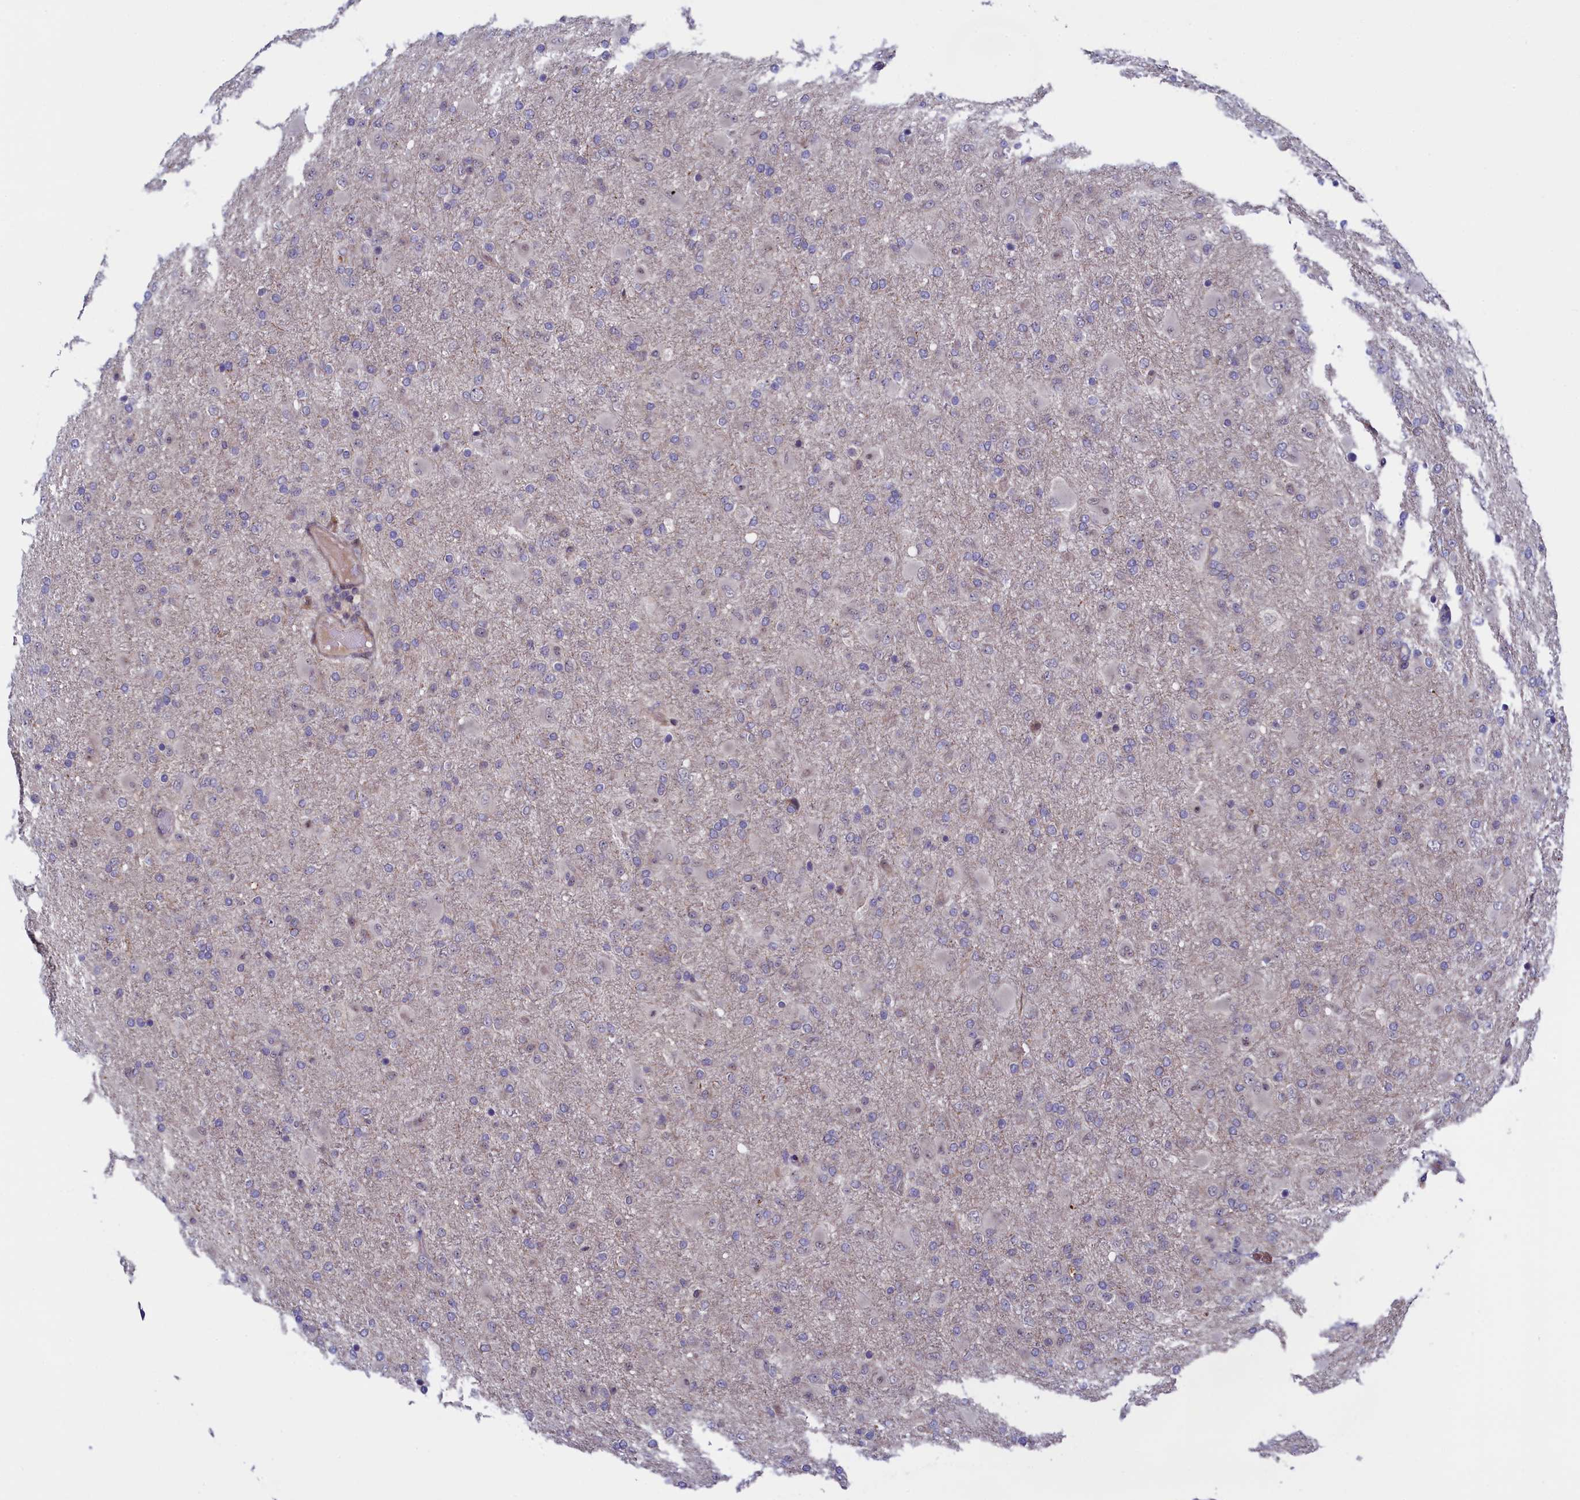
{"staining": {"intensity": "negative", "quantity": "none", "location": "none"}, "tissue": "glioma", "cell_type": "Tumor cells", "image_type": "cancer", "snomed": [{"axis": "morphology", "description": "Glioma, malignant, Low grade"}, {"axis": "topography", "description": "Brain"}], "caption": "Micrograph shows no protein expression in tumor cells of malignant glioma (low-grade) tissue.", "gene": "PIK3C3", "patient": {"sex": "male", "age": 65}}